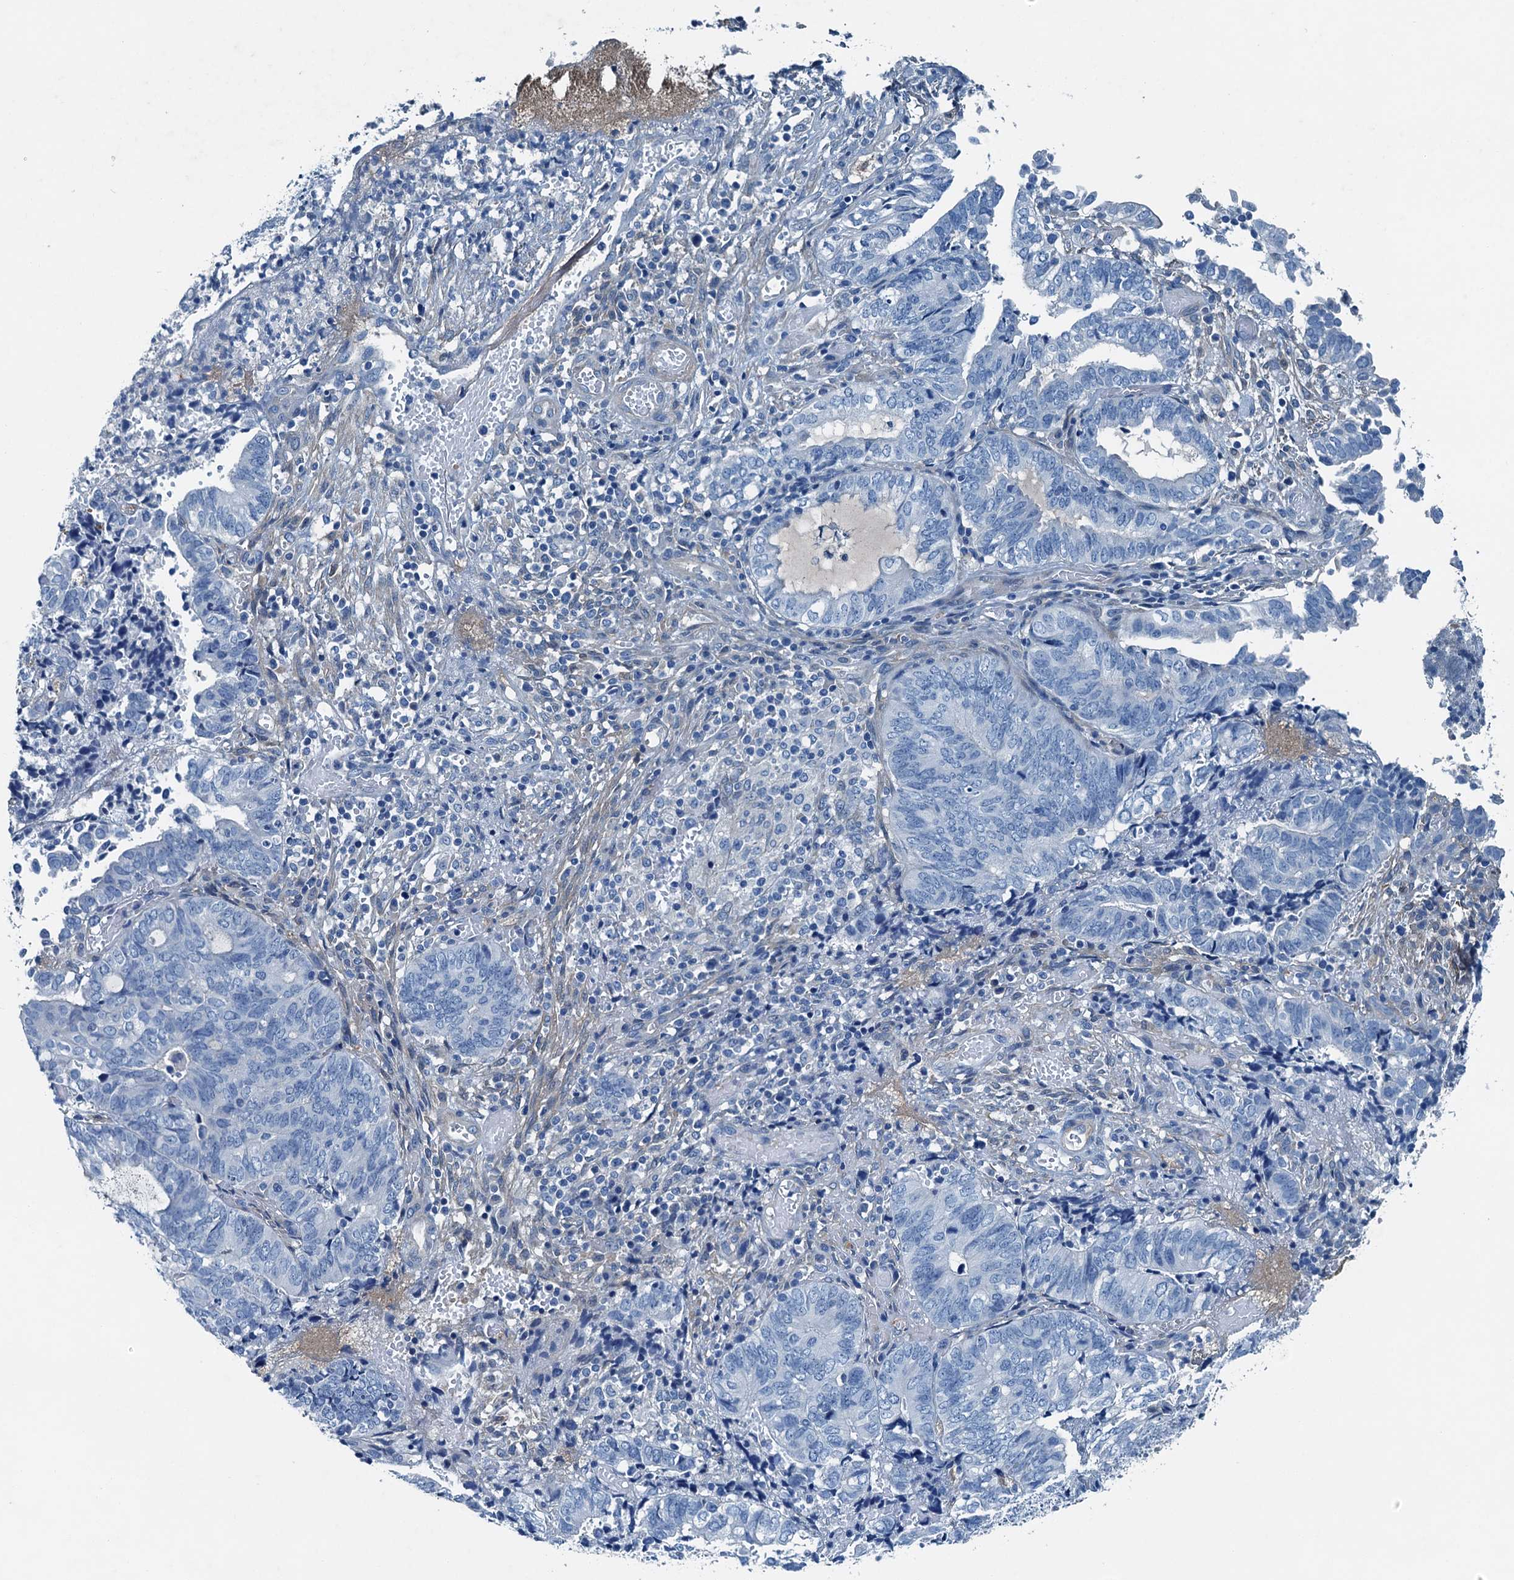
{"staining": {"intensity": "negative", "quantity": "none", "location": "none"}, "tissue": "endometrial cancer", "cell_type": "Tumor cells", "image_type": "cancer", "snomed": [{"axis": "morphology", "description": "Adenocarcinoma, NOS"}, {"axis": "topography", "description": "Uterus"}, {"axis": "topography", "description": "Endometrium"}], "caption": "DAB (3,3'-diaminobenzidine) immunohistochemical staining of human endometrial cancer reveals no significant positivity in tumor cells.", "gene": "RAB3IL1", "patient": {"sex": "female", "age": 70}}